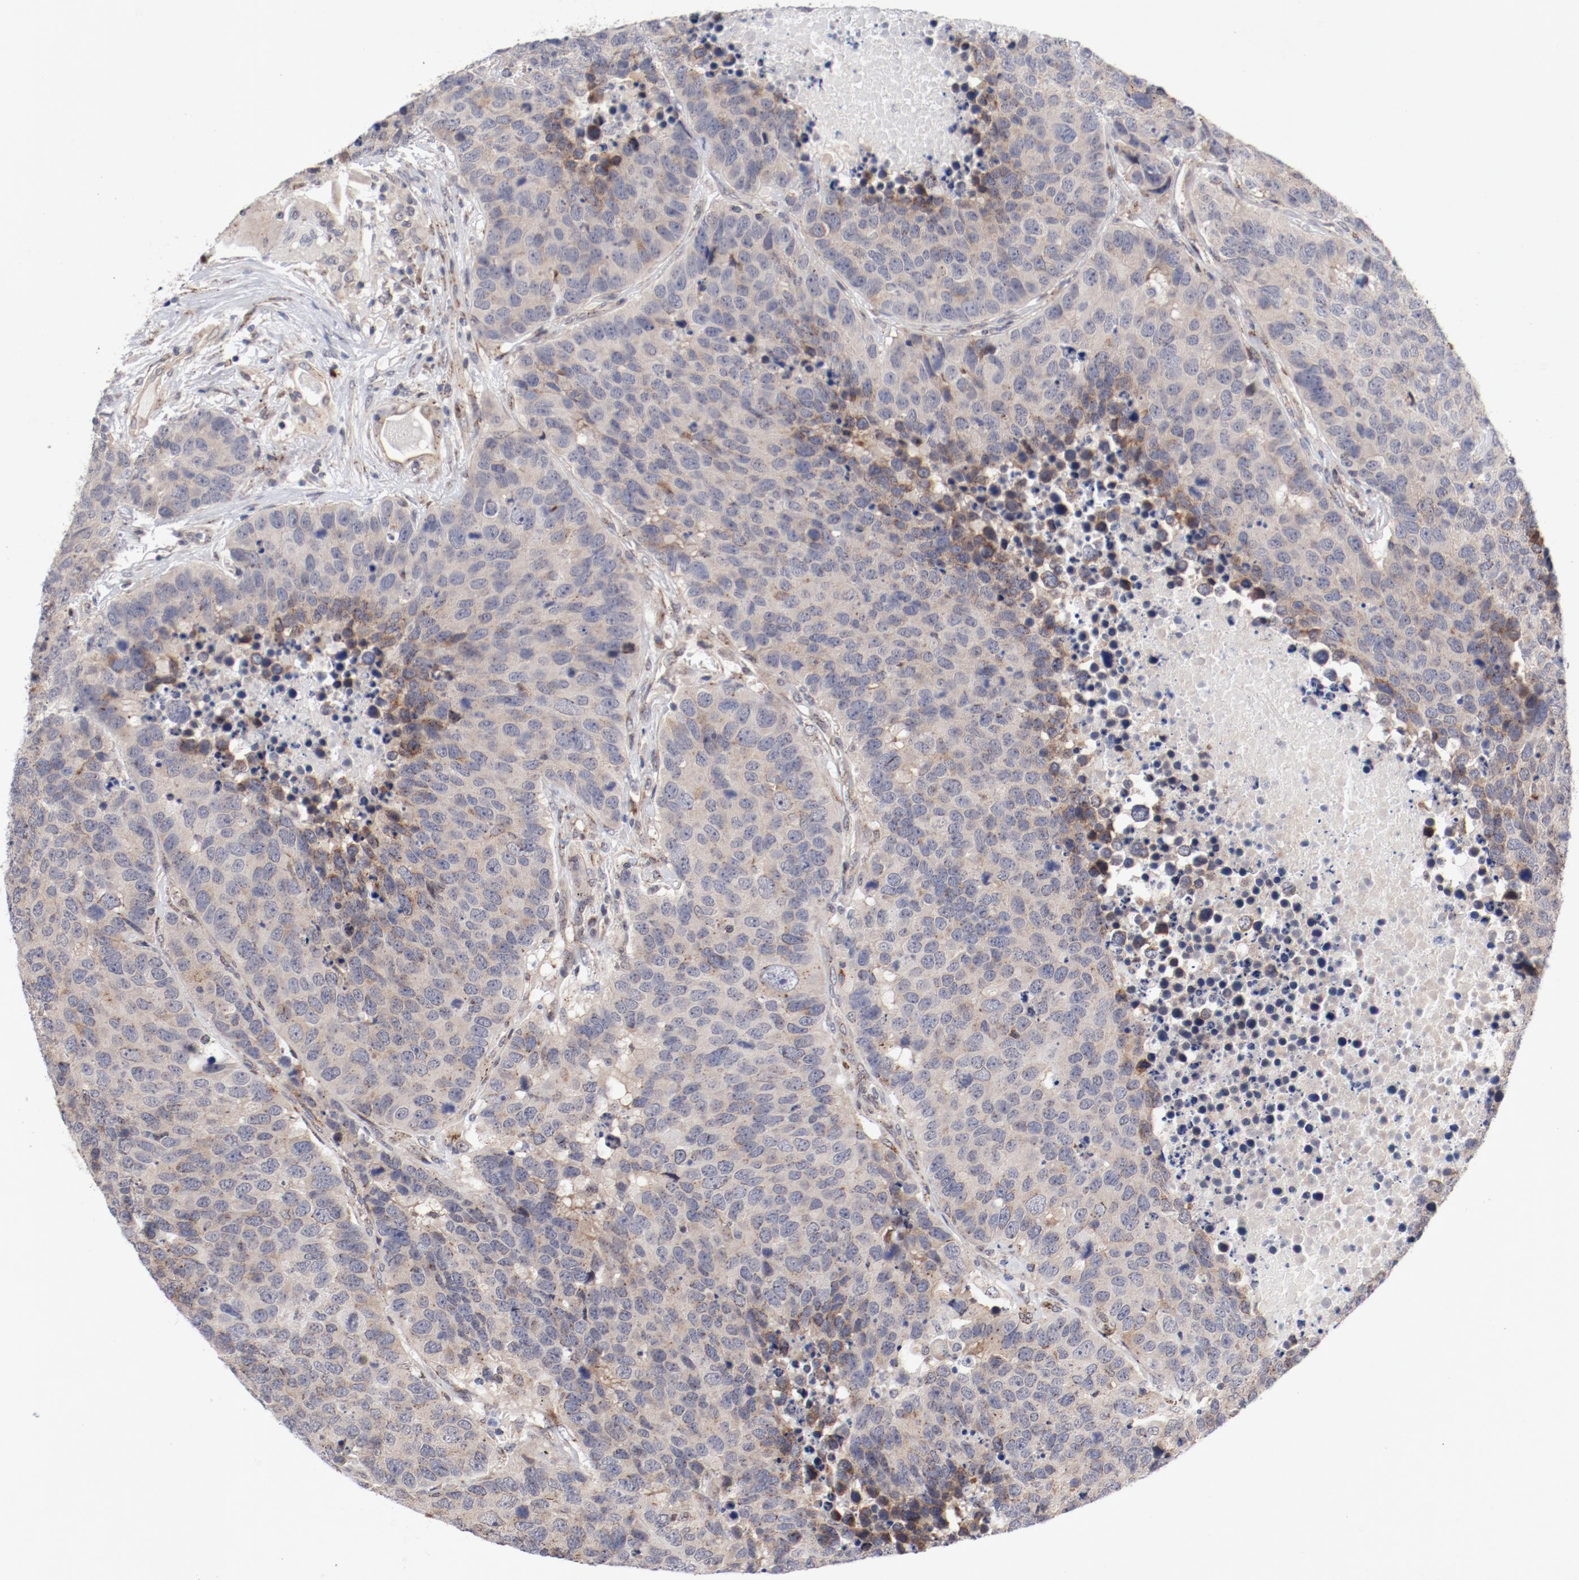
{"staining": {"intensity": "negative", "quantity": "none", "location": "none"}, "tissue": "carcinoid", "cell_type": "Tumor cells", "image_type": "cancer", "snomed": [{"axis": "morphology", "description": "Carcinoid, malignant, NOS"}, {"axis": "topography", "description": "Lung"}], "caption": "A photomicrograph of human malignant carcinoid is negative for staining in tumor cells.", "gene": "RPL12", "patient": {"sex": "male", "age": 60}}